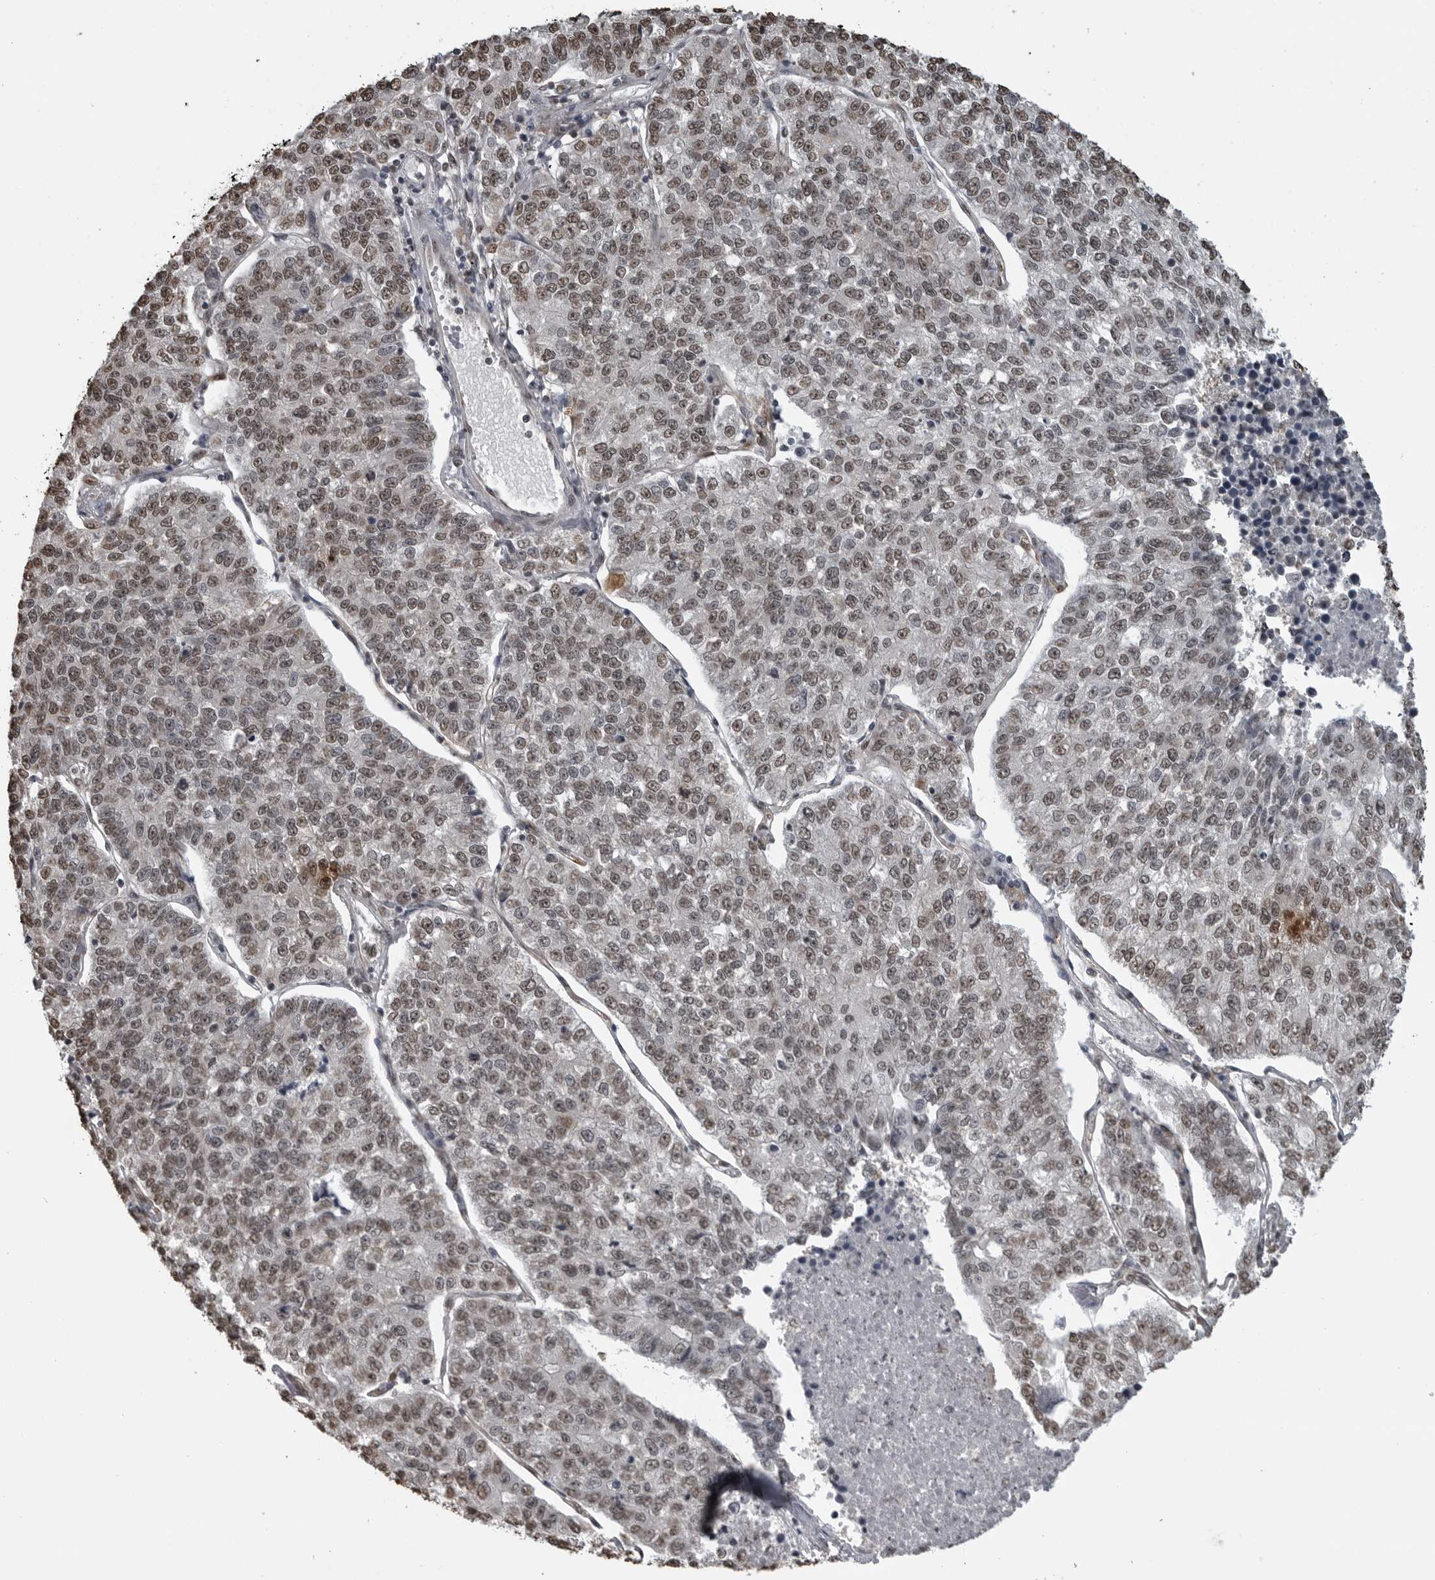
{"staining": {"intensity": "weak", "quantity": ">75%", "location": "nuclear"}, "tissue": "lung cancer", "cell_type": "Tumor cells", "image_type": "cancer", "snomed": [{"axis": "morphology", "description": "Adenocarcinoma, NOS"}, {"axis": "topography", "description": "Lung"}], "caption": "Immunohistochemistry (IHC) photomicrograph of neoplastic tissue: lung cancer stained using immunohistochemistry exhibits low levels of weak protein expression localized specifically in the nuclear of tumor cells, appearing as a nuclear brown color.", "gene": "SMAD2", "patient": {"sex": "male", "age": 49}}